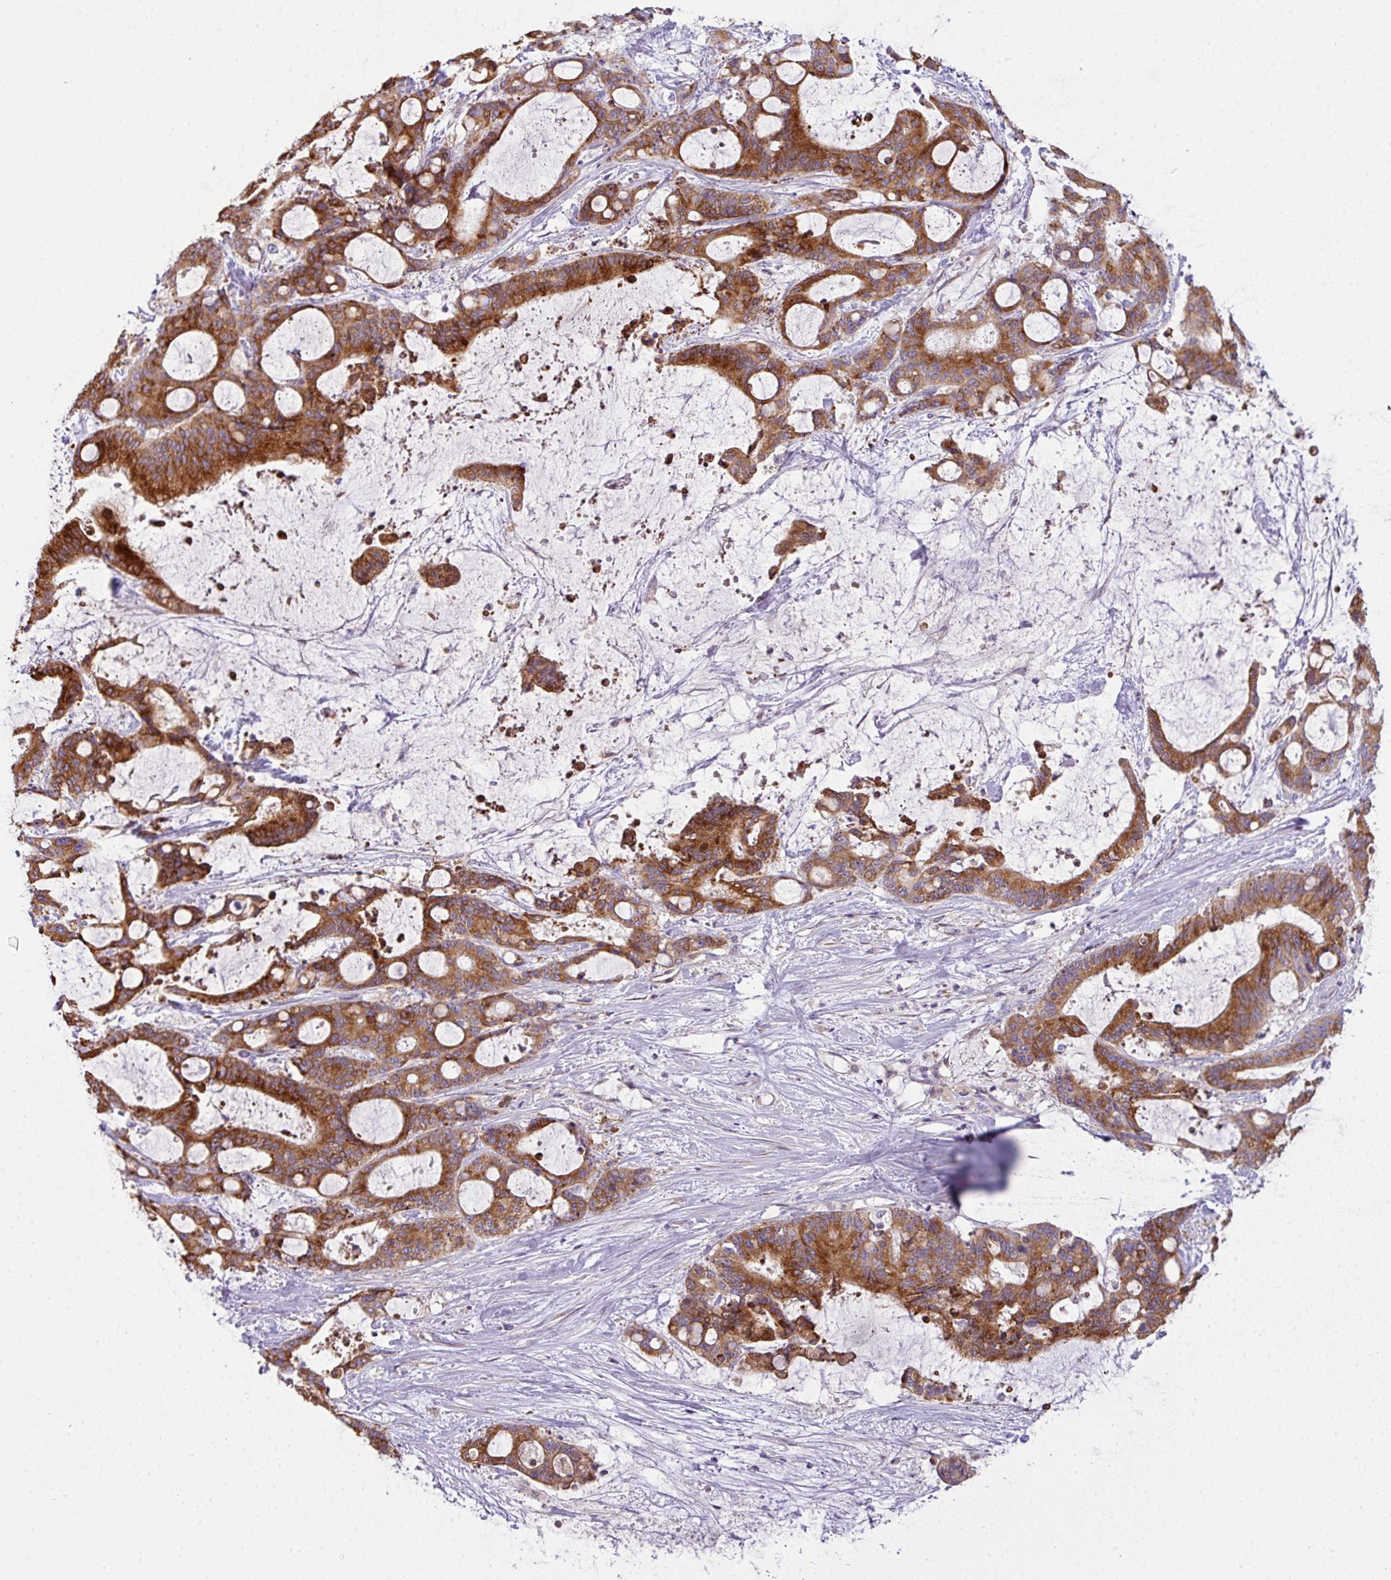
{"staining": {"intensity": "strong", "quantity": ">75%", "location": "cytoplasmic/membranous"}, "tissue": "liver cancer", "cell_type": "Tumor cells", "image_type": "cancer", "snomed": [{"axis": "morphology", "description": "Normal tissue, NOS"}, {"axis": "morphology", "description": "Cholangiocarcinoma"}, {"axis": "topography", "description": "Liver"}, {"axis": "topography", "description": "Peripheral nerve tissue"}], "caption": "Immunohistochemistry staining of liver cholangiocarcinoma, which displays high levels of strong cytoplasmic/membranous expression in about >75% of tumor cells indicating strong cytoplasmic/membranous protein expression. The staining was performed using DAB (brown) for protein detection and nuclei were counterstained in hematoxylin (blue).", "gene": "PIK3R5", "patient": {"sex": "female", "age": 73}}